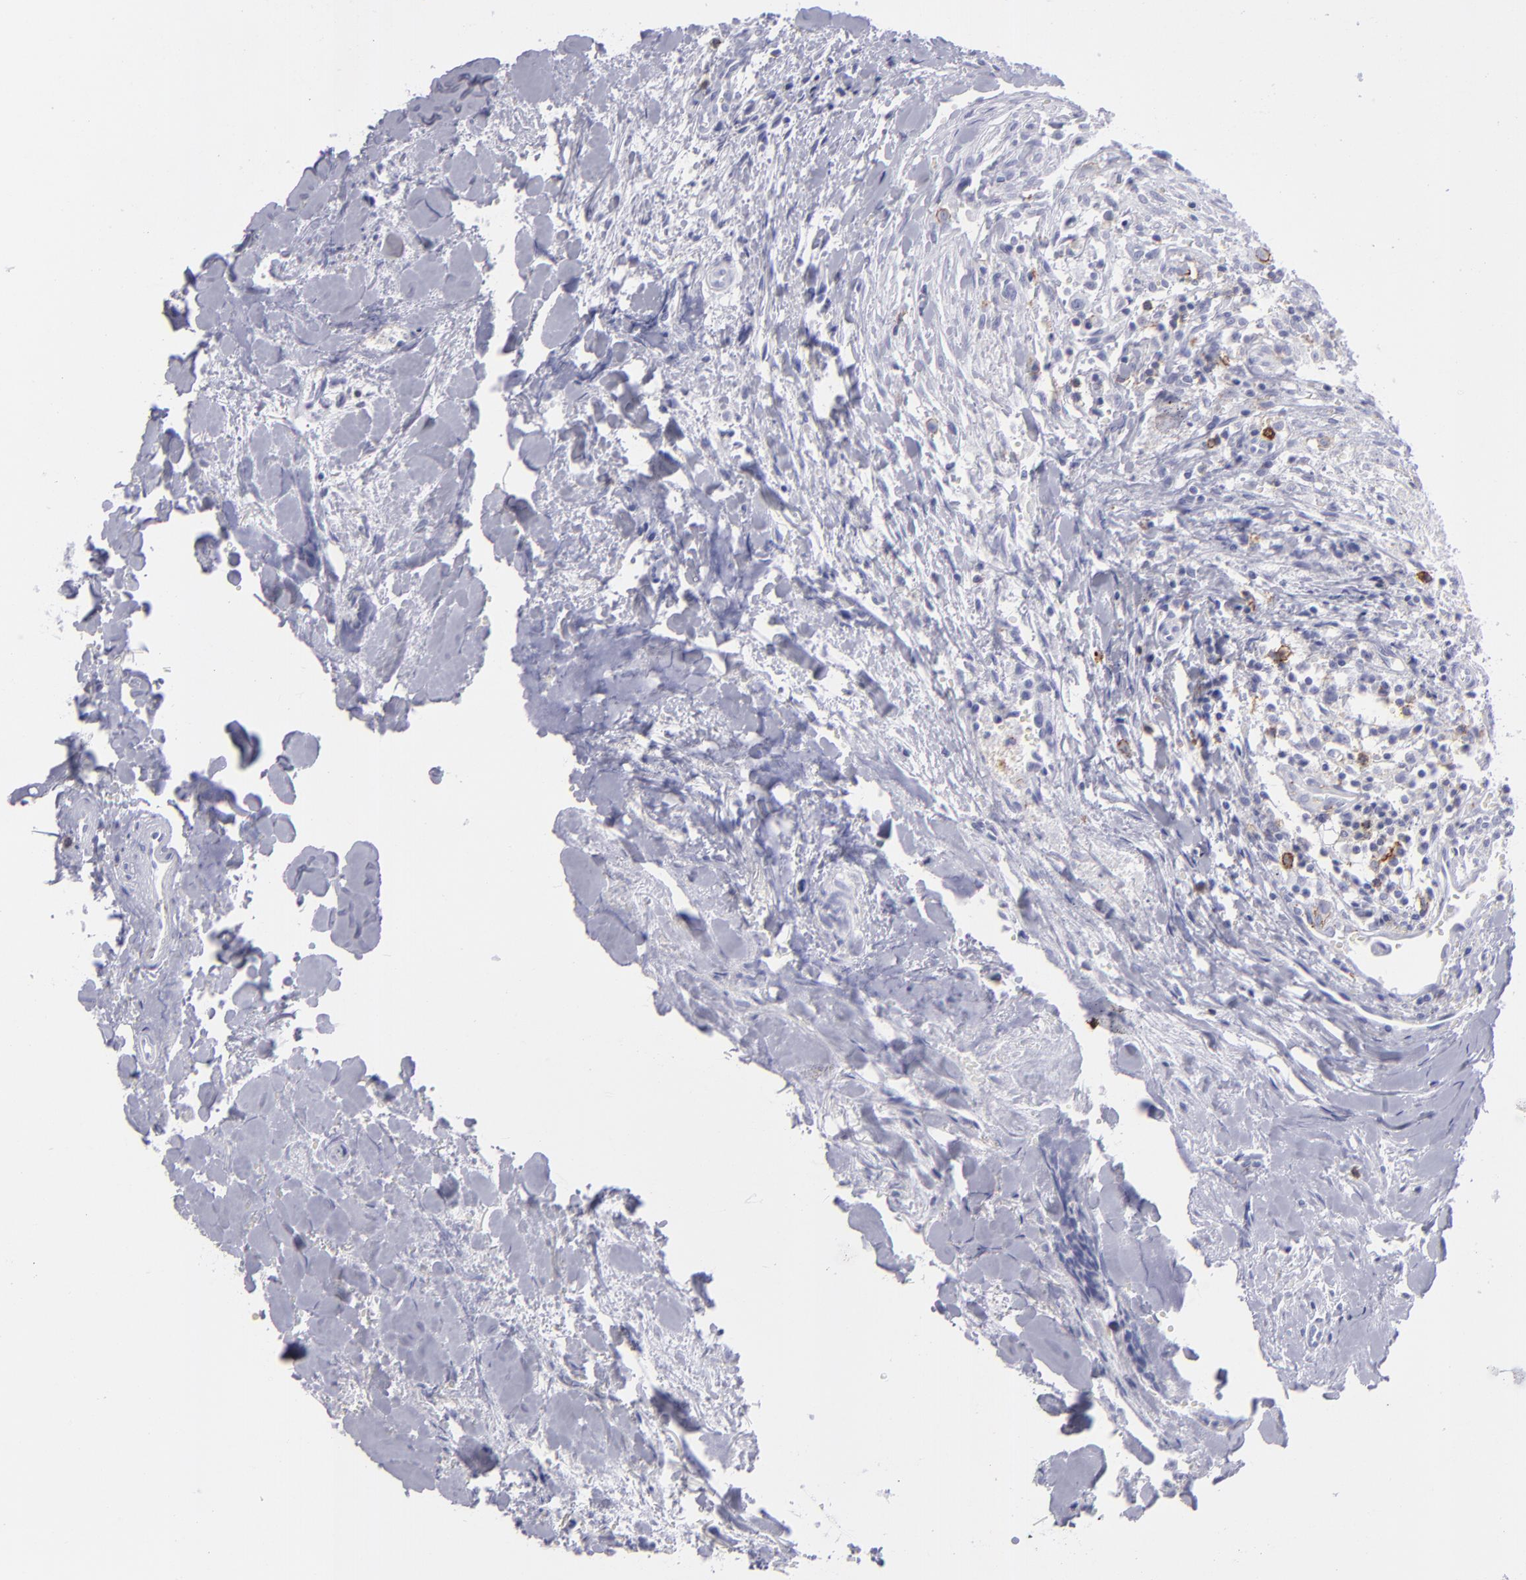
{"staining": {"intensity": "negative", "quantity": "none", "location": "none"}, "tissue": "head and neck cancer", "cell_type": "Tumor cells", "image_type": "cancer", "snomed": [{"axis": "morphology", "description": "Squamous cell carcinoma, NOS"}, {"axis": "topography", "description": "Salivary gland"}, {"axis": "topography", "description": "Head-Neck"}], "caption": "An immunohistochemistry (IHC) image of squamous cell carcinoma (head and neck) is shown. There is no staining in tumor cells of squamous cell carcinoma (head and neck).", "gene": "SELPLG", "patient": {"sex": "male", "age": 70}}